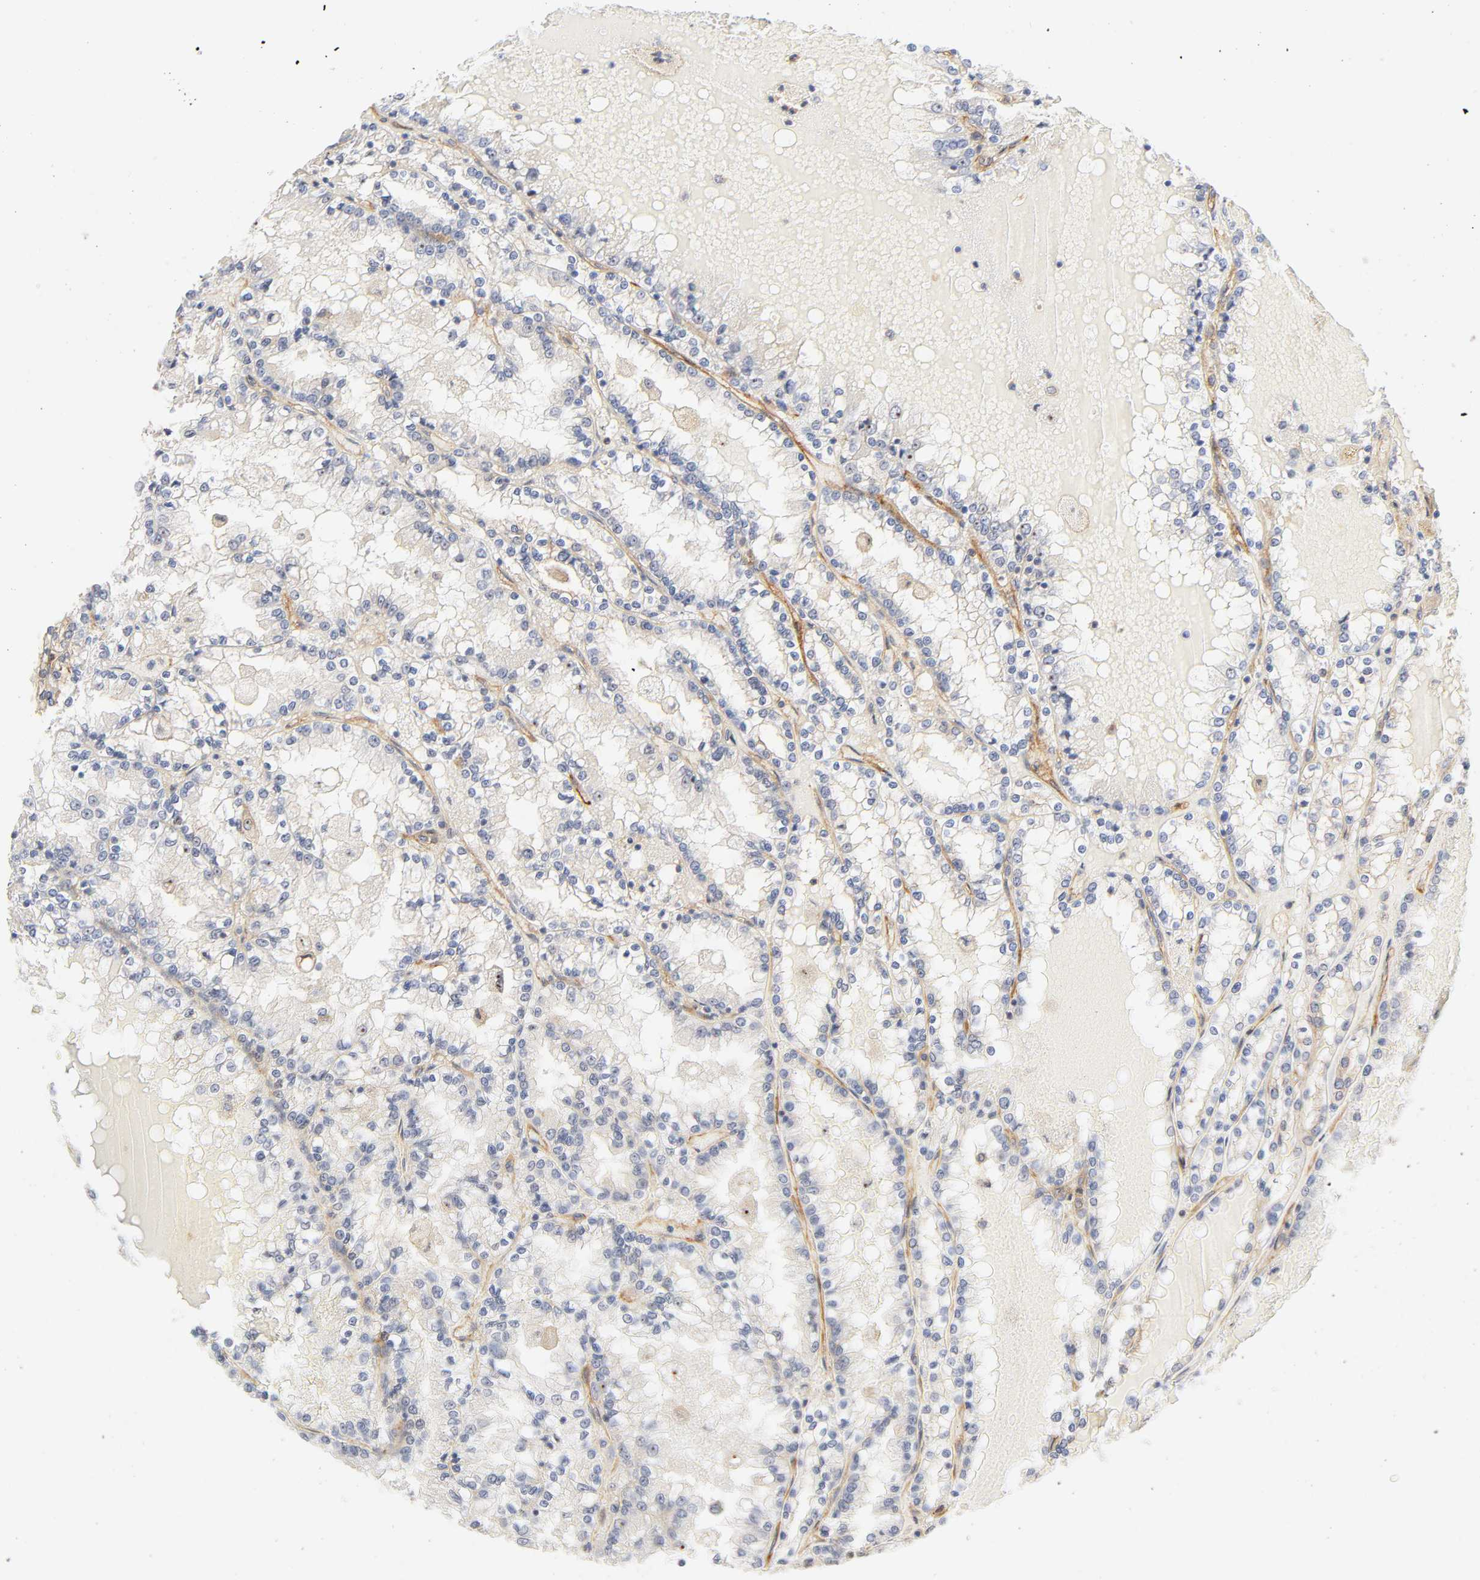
{"staining": {"intensity": "weak", "quantity": "25%-75%", "location": "nuclear"}, "tissue": "renal cancer", "cell_type": "Tumor cells", "image_type": "cancer", "snomed": [{"axis": "morphology", "description": "Adenocarcinoma, NOS"}, {"axis": "topography", "description": "Kidney"}], "caption": "Tumor cells reveal low levels of weak nuclear positivity in about 25%-75% of cells in renal cancer. The protein is stained brown, and the nuclei are stained in blue (DAB (3,3'-diaminobenzidine) IHC with brightfield microscopy, high magnification).", "gene": "PLD1", "patient": {"sex": "female", "age": 56}}